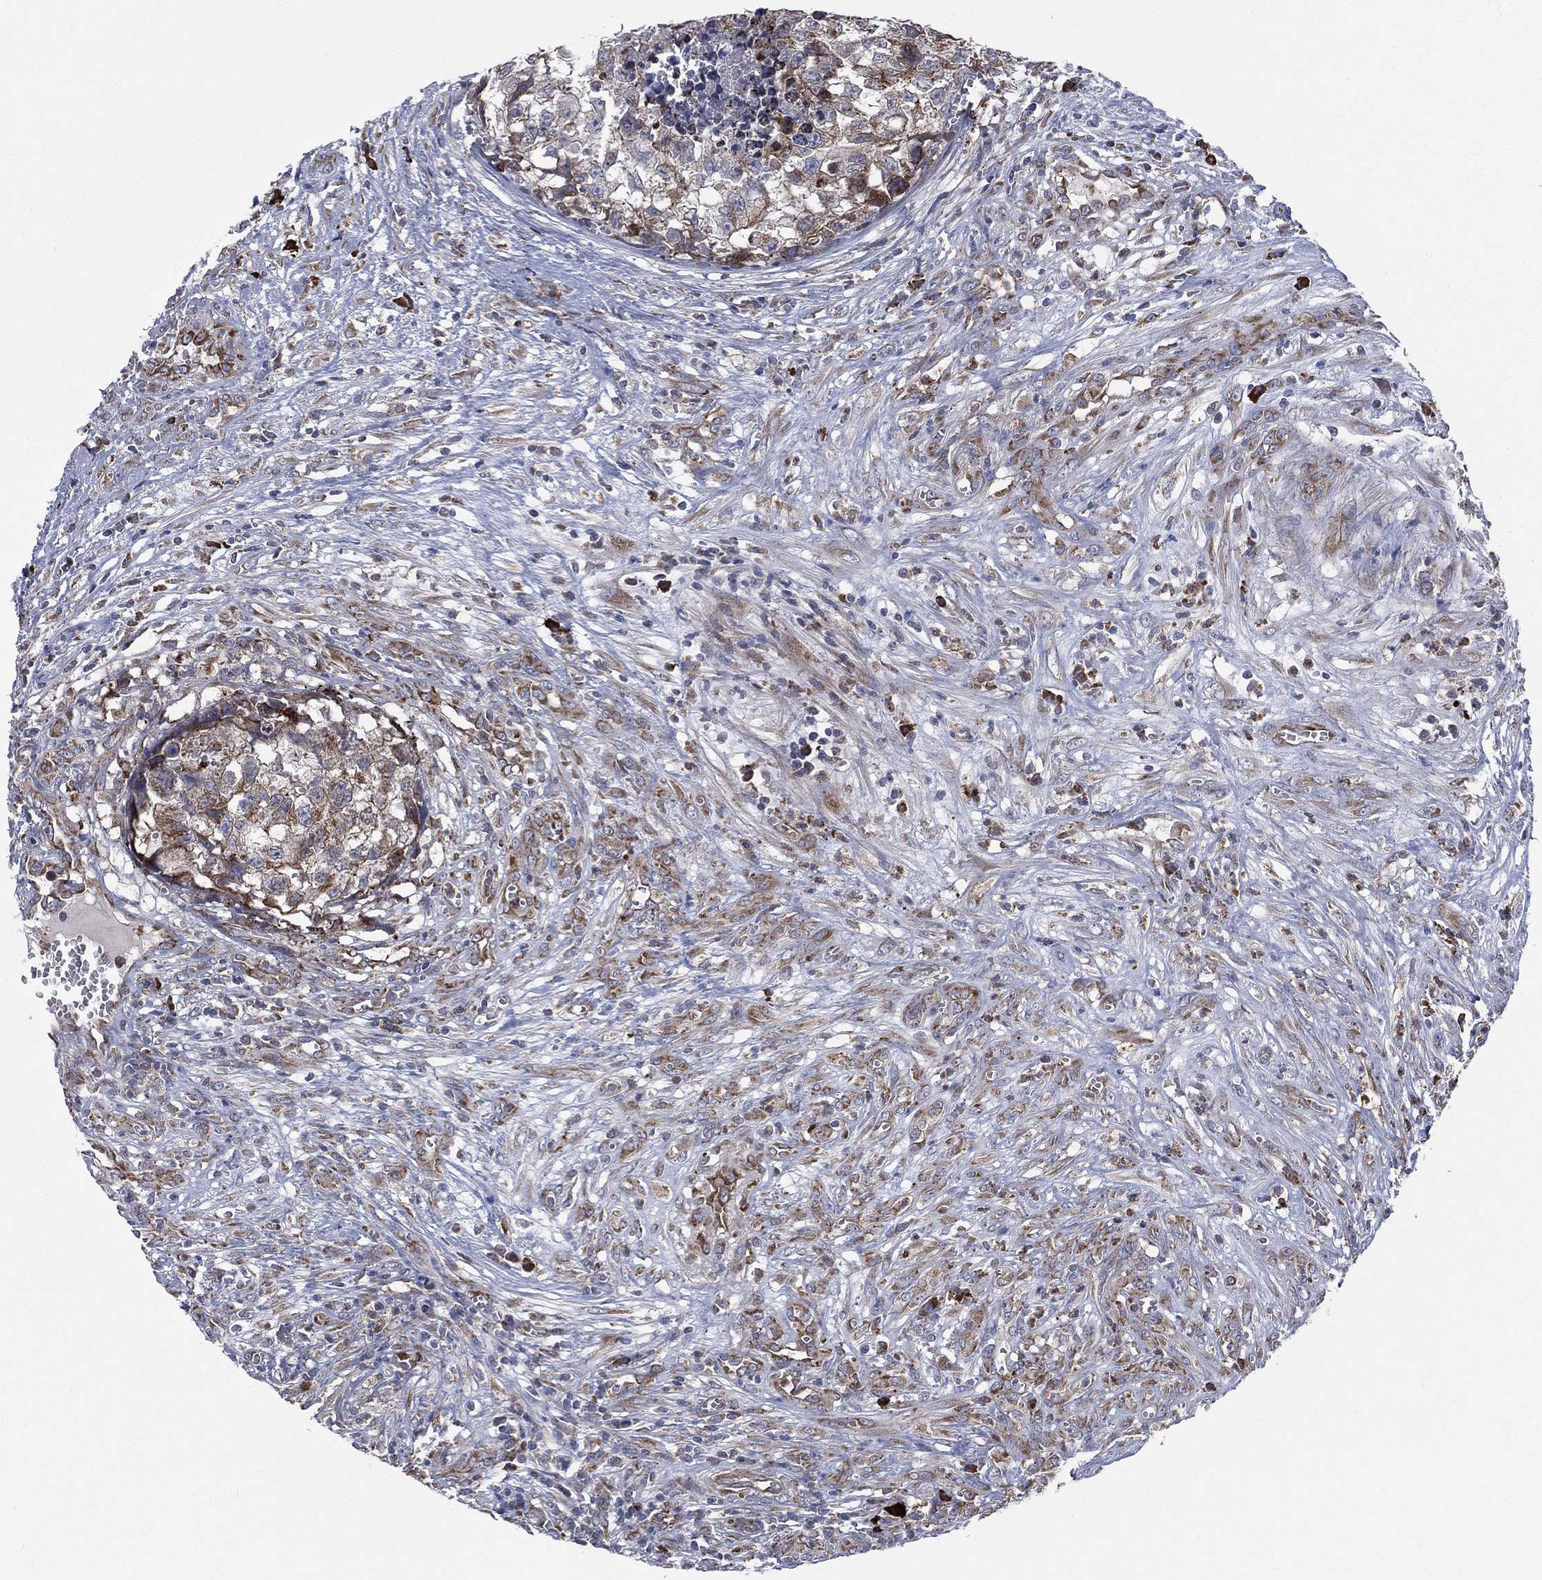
{"staining": {"intensity": "moderate", "quantity": "25%-75%", "location": "cytoplasmic/membranous"}, "tissue": "testis cancer", "cell_type": "Tumor cells", "image_type": "cancer", "snomed": [{"axis": "morphology", "description": "Seminoma, NOS"}, {"axis": "morphology", "description": "Carcinoma, Embryonal, NOS"}, {"axis": "topography", "description": "Testis"}], "caption": "Moderate cytoplasmic/membranous expression is seen in about 25%-75% of tumor cells in testis cancer.", "gene": "CCDC159", "patient": {"sex": "male", "age": 22}}